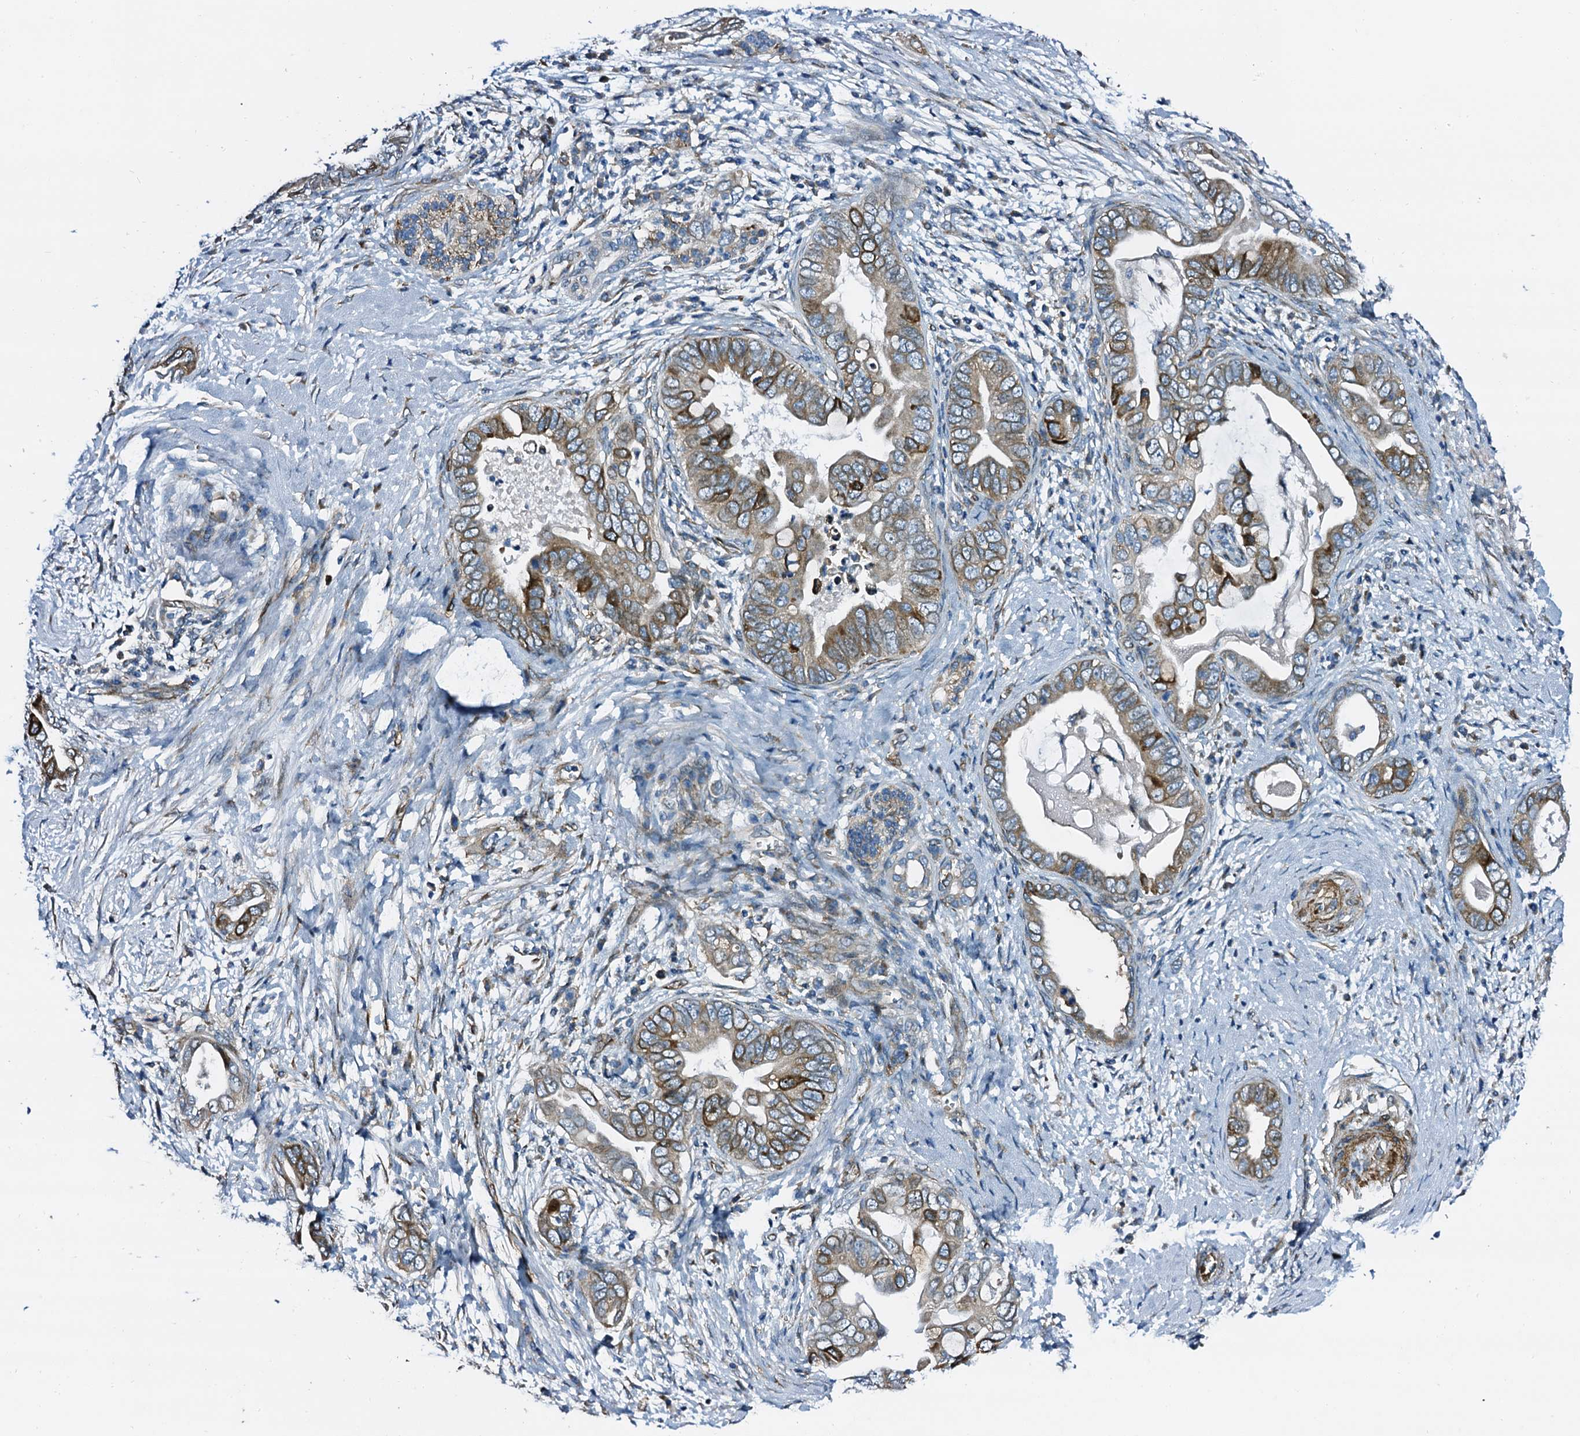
{"staining": {"intensity": "moderate", "quantity": "25%-75%", "location": "cytoplasmic/membranous"}, "tissue": "pancreatic cancer", "cell_type": "Tumor cells", "image_type": "cancer", "snomed": [{"axis": "morphology", "description": "Adenocarcinoma, NOS"}, {"axis": "topography", "description": "Pancreas"}], "caption": "The histopathology image demonstrates immunohistochemical staining of adenocarcinoma (pancreatic). There is moderate cytoplasmic/membranous staining is seen in approximately 25%-75% of tumor cells. Using DAB (3,3'-diaminobenzidine) (brown) and hematoxylin (blue) stains, captured at high magnification using brightfield microscopy.", "gene": "DBX1", "patient": {"sex": "male", "age": 75}}